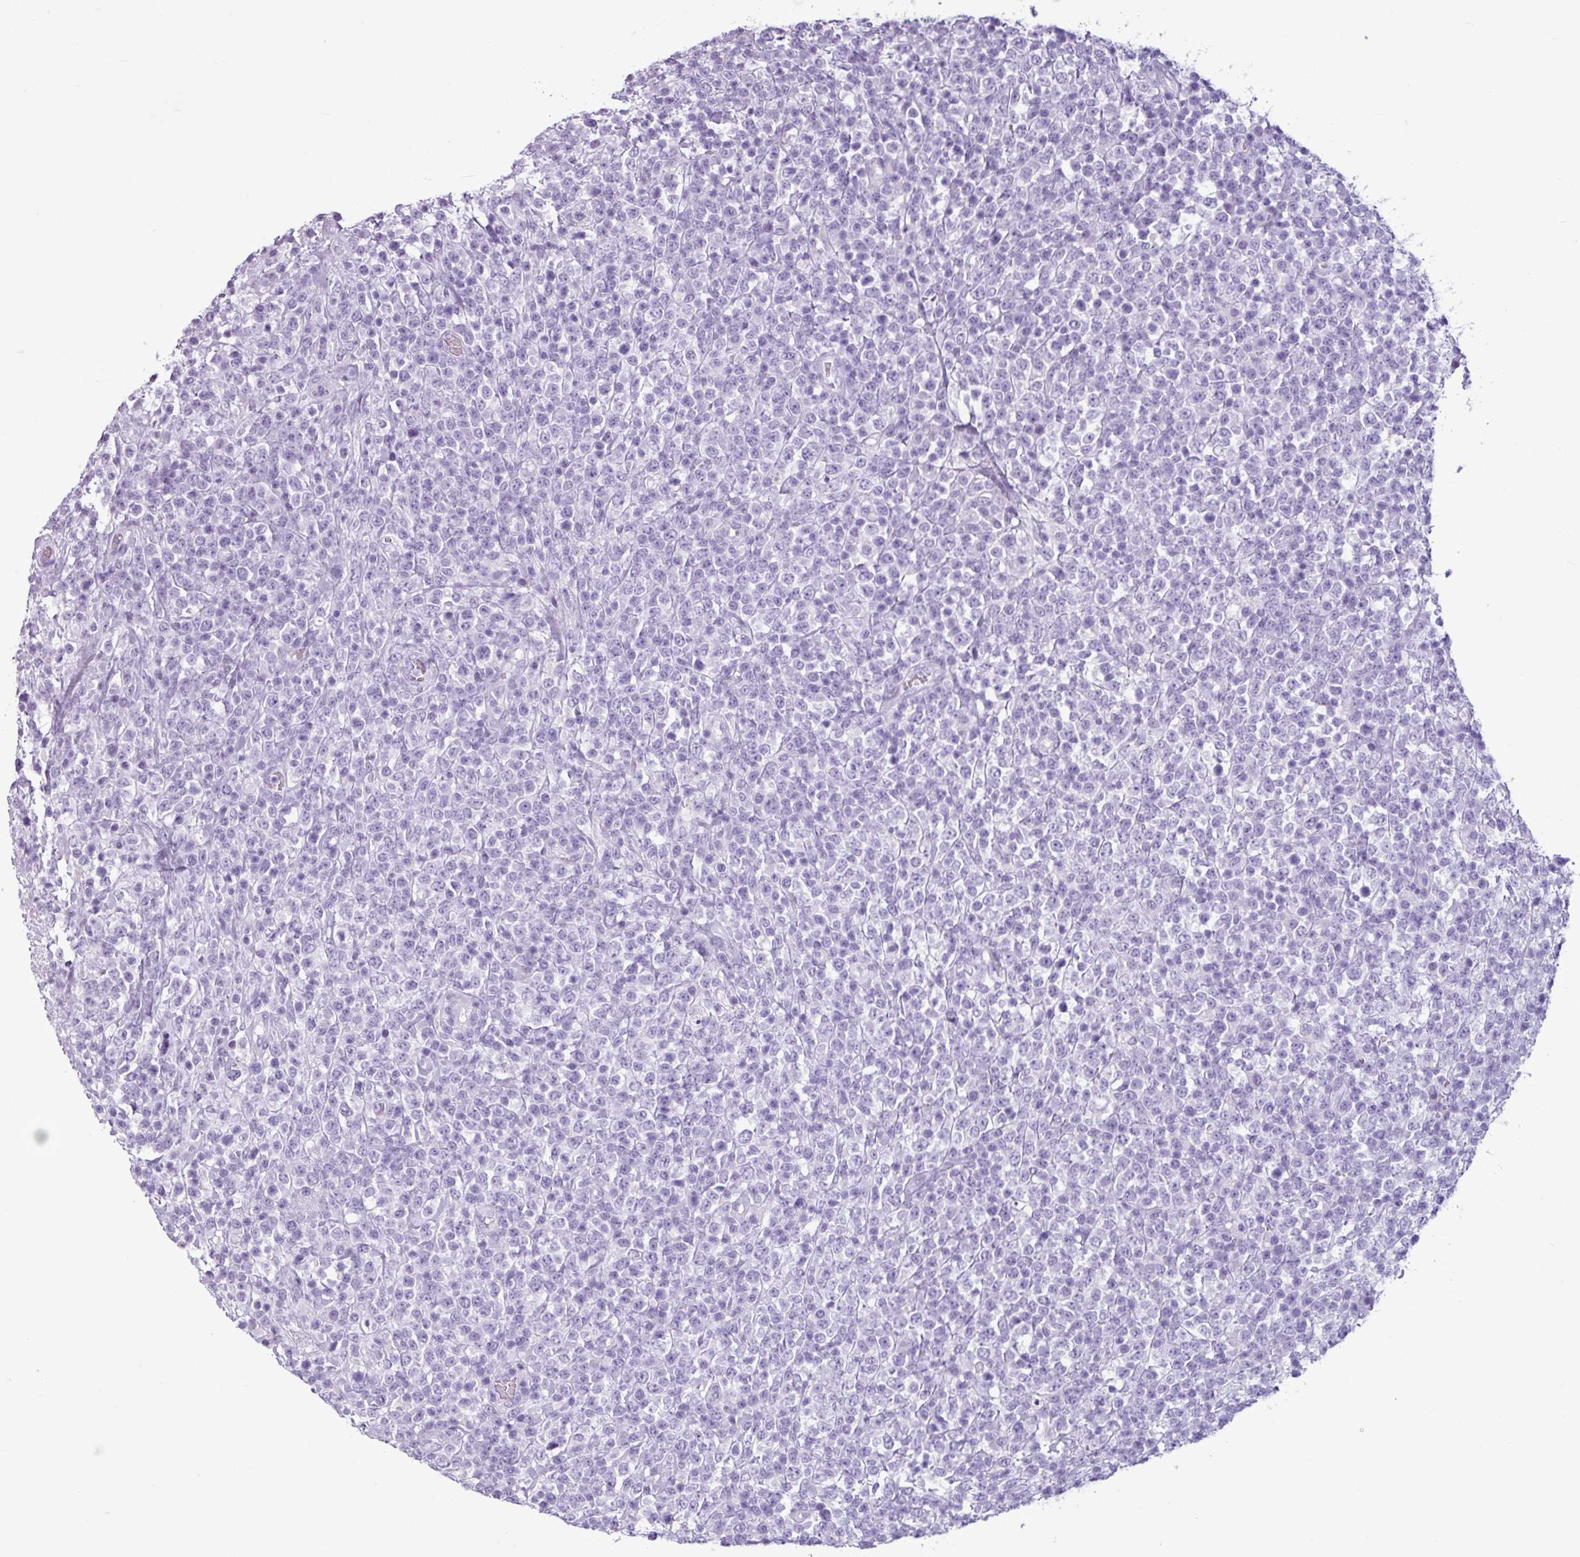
{"staining": {"intensity": "negative", "quantity": "none", "location": "none"}, "tissue": "lymphoma", "cell_type": "Tumor cells", "image_type": "cancer", "snomed": [{"axis": "morphology", "description": "Malignant lymphoma, non-Hodgkin's type, High grade"}, {"axis": "topography", "description": "Colon"}], "caption": "An image of human lymphoma is negative for staining in tumor cells. (Brightfield microscopy of DAB (3,3'-diaminobenzidine) IHC at high magnification).", "gene": "AMY1B", "patient": {"sex": "female", "age": 53}}